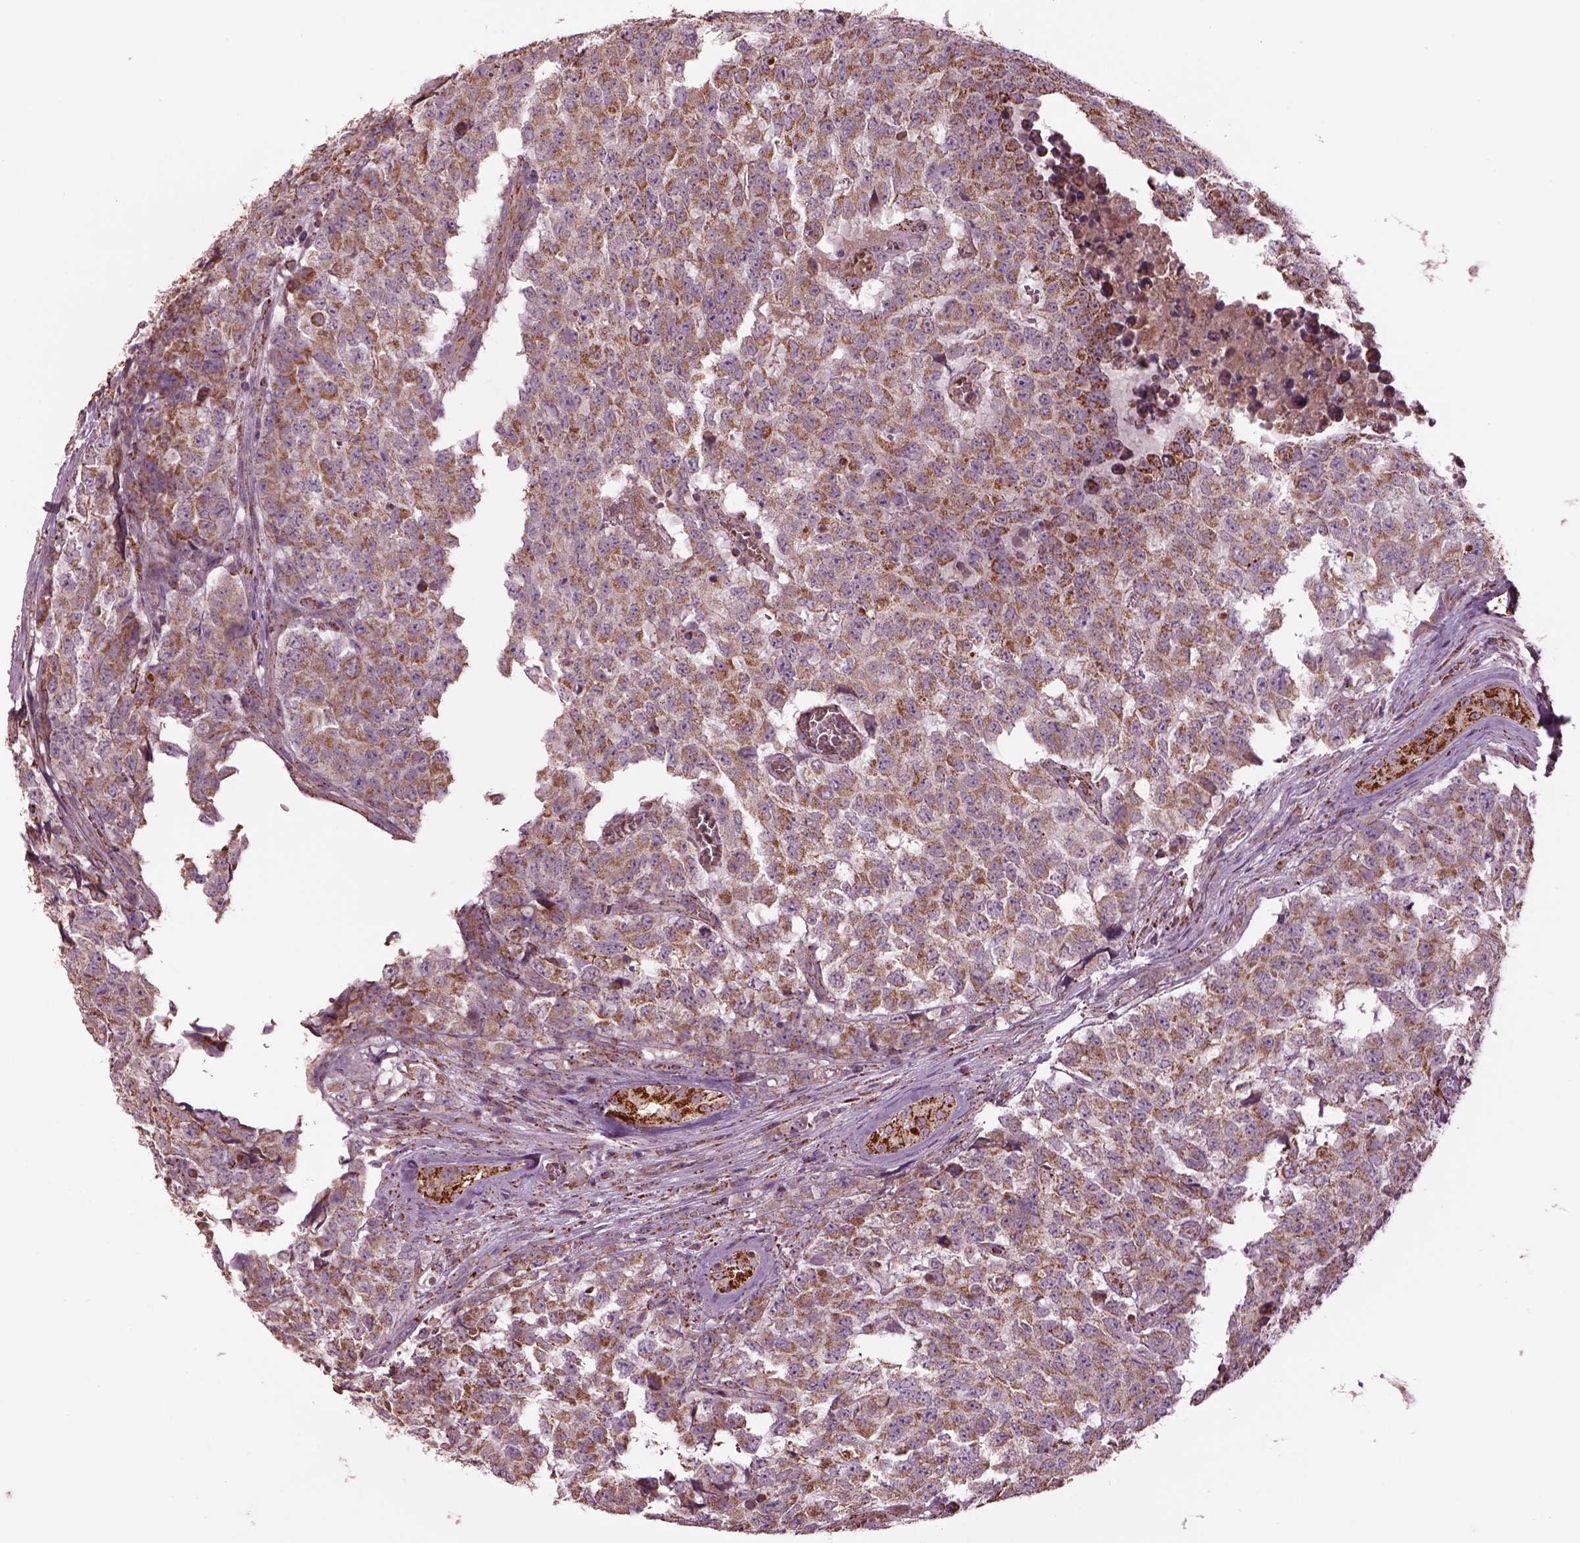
{"staining": {"intensity": "moderate", "quantity": "<25%", "location": "cytoplasmic/membranous"}, "tissue": "testis cancer", "cell_type": "Tumor cells", "image_type": "cancer", "snomed": [{"axis": "morphology", "description": "Carcinoma, Embryonal, NOS"}, {"axis": "topography", "description": "Testis"}], "caption": "The image exhibits immunohistochemical staining of testis cancer. There is moderate cytoplasmic/membranous staining is identified in about <25% of tumor cells. (DAB IHC, brown staining for protein, blue staining for nuclei).", "gene": "TMEM254", "patient": {"sex": "male", "age": 23}}